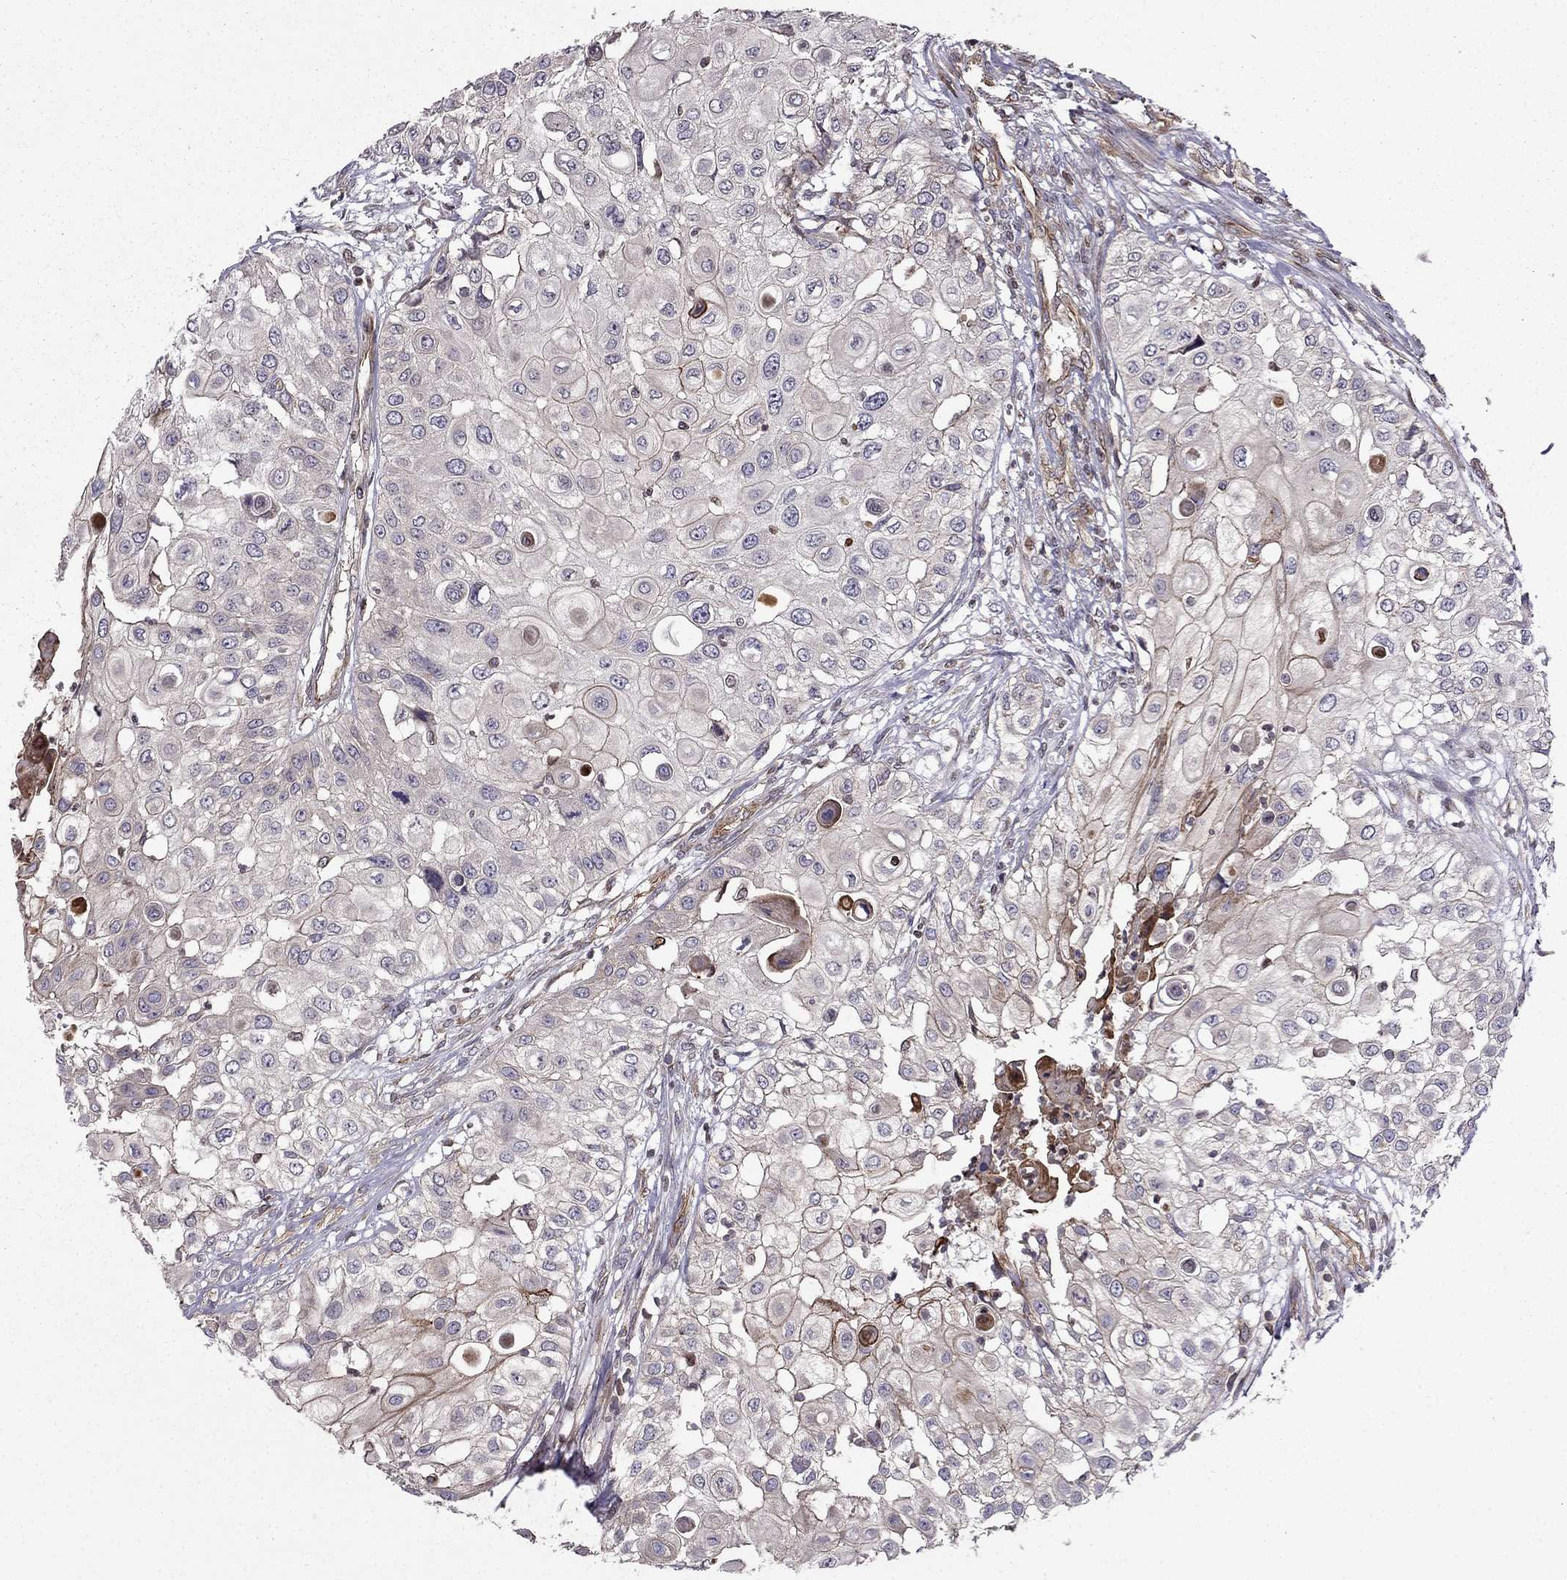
{"staining": {"intensity": "moderate", "quantity": "<25%", "location": "cytoplasmic/membranous"}, "tissue": "urothelial cancer", "cell_type": "Tumor cells", "image_type": "cancer", "snomed": [{"axis": "morphology", "description": "Urothelial carcinoma, High grade"}, {"axis": "topography", "description": "Urinary bladder"}], "caption": "DAB immunohistochemical staining of human high-grade urothelial carcinoma reveals moderate cytoplasmic/membranous protein positivity in approximately <25% of tumor cells. (Brightfield microscopy of DAB IHC at high magnification).", "gene": "CDC42BPA", "patient": {"sex": "female", "age": 79}}